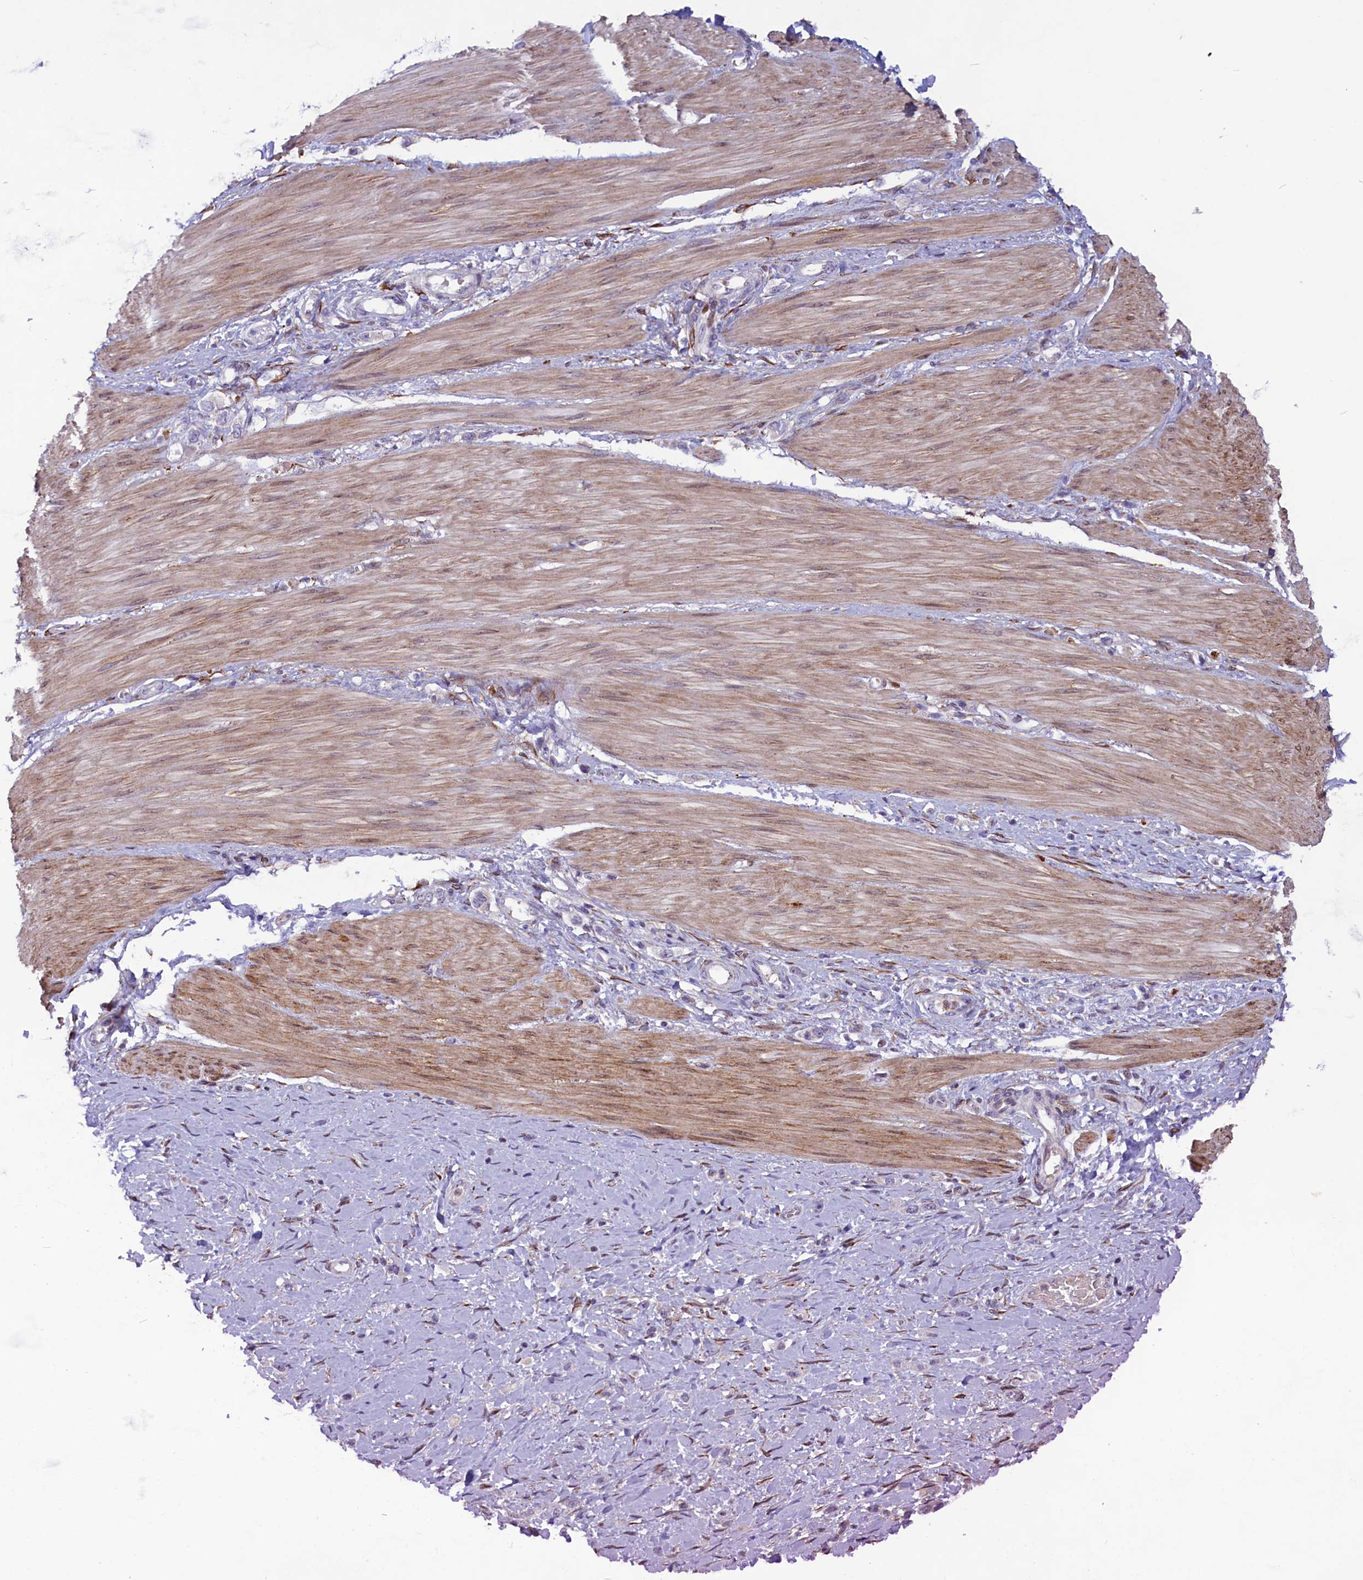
{"staining": {"intensity": "negative", "quantity": "none", "location": "none"}, "tissue": "stomach cancer", "cell_type": "Tumor cells", "image_type": "cancer", "snomed": [{"axis": "morphology", "description": "Adenocarcinoma, NOS"}, {"axis": "topography", "description": "Stomach"}], "caption": "Immunohistochemistry (IHC) of adenocarcinoma (stomach) reveals no staining in tumor cells. (Stains: DAB IHC with hematoxylin counter stain, Microscopy: brightfield microscopy at high magnification).", "gene": "MIEF2", "patient": {"sex": "female", "age": 65}}